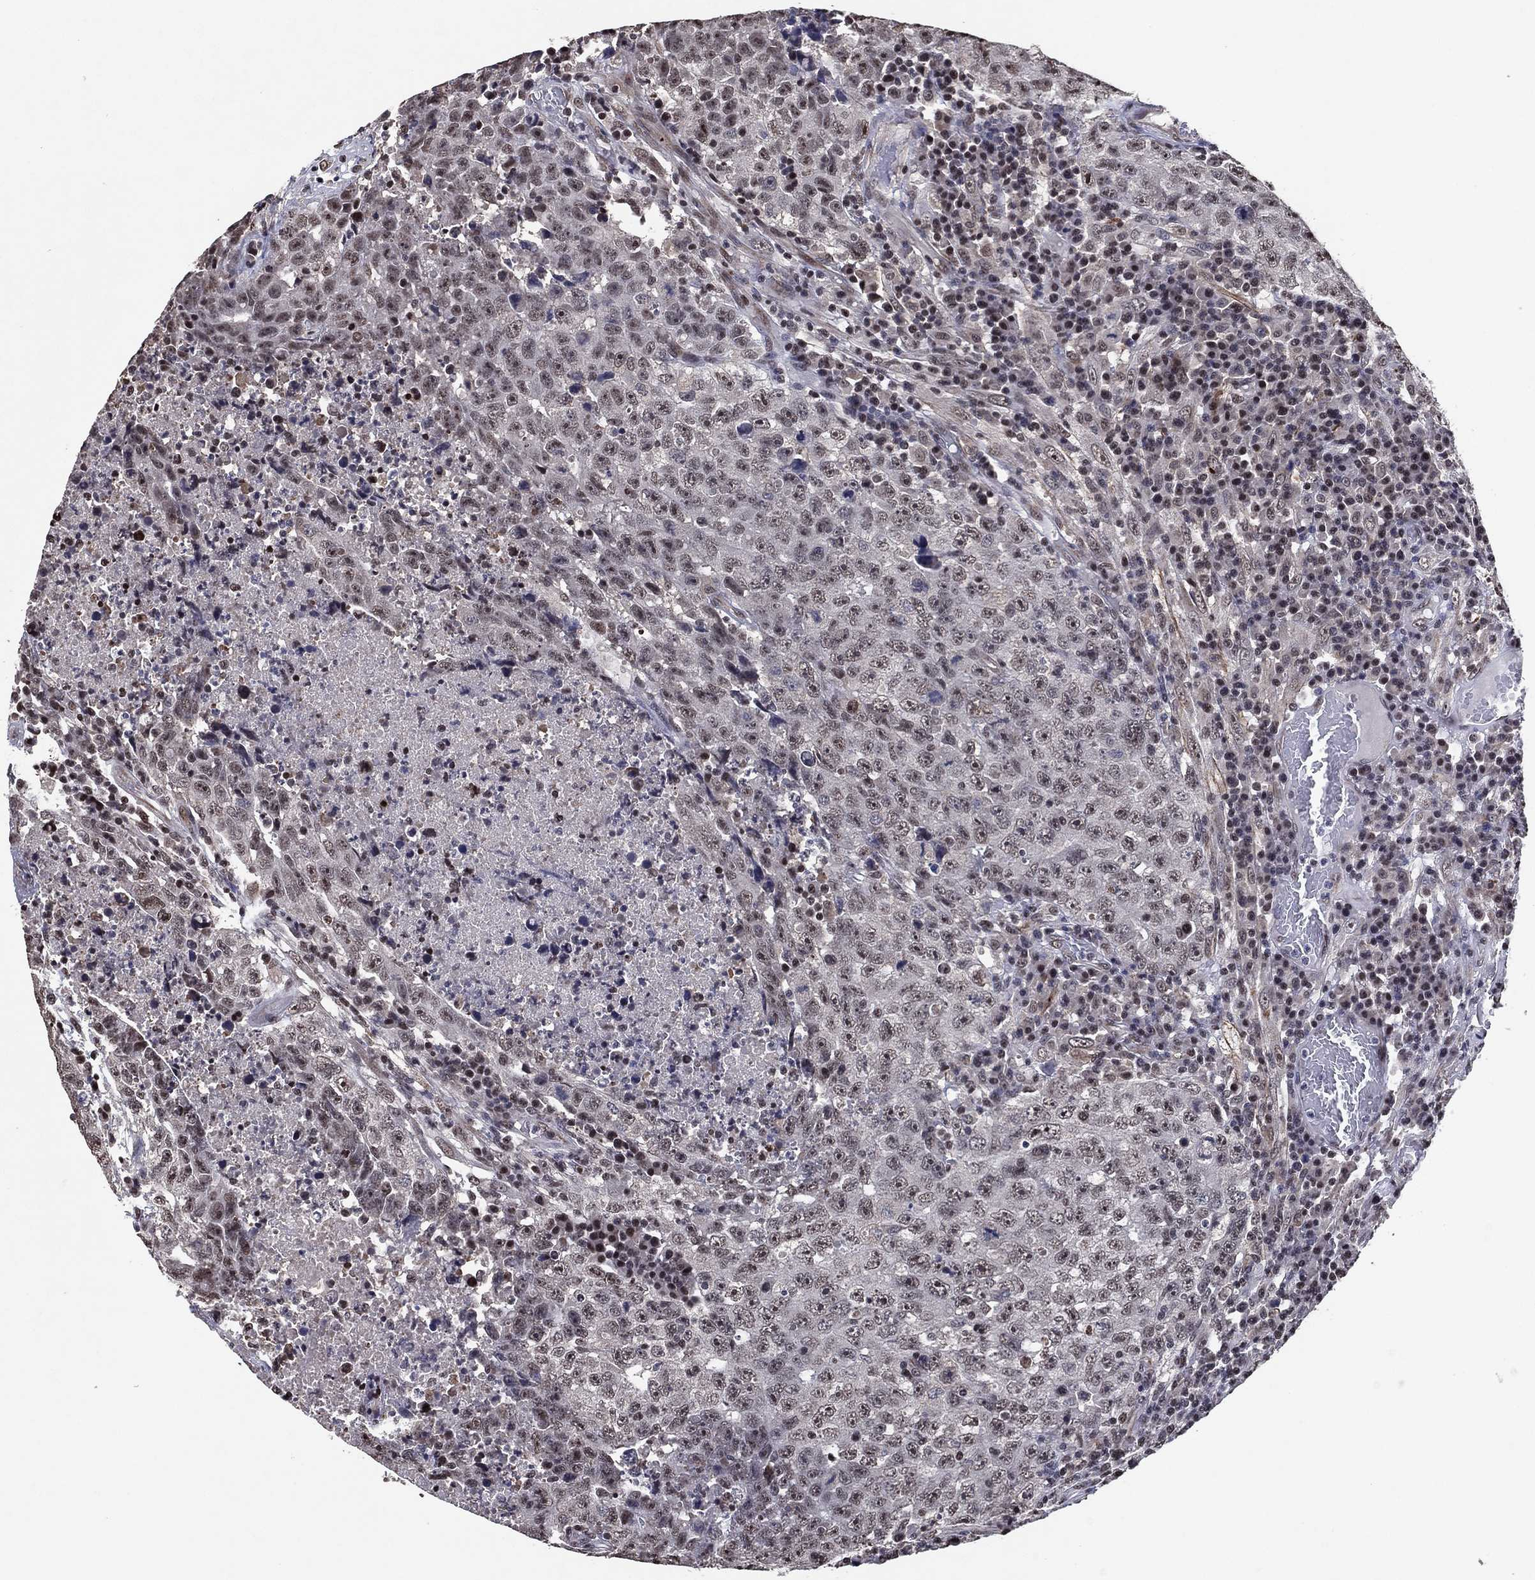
{"staining": {"intensity": "moderate", "quantity": "25%-75%", "location": "nuclear"}, "tissue": "testis cancer", "cell_type": "Tumor cells", "image_type": "cancer", "snomed": [{"axis": "morphology", "description": "Necrosis, NOS"}, {"axis": "morphology", "description": "Carcinoma, Embryonal, NOS"}, {"axis": "topography", "description": "Testis"}], "caption": "DAB (3,3'-diaminobenzidine) immunohistochemical staining of human testis cancer (embryonal carcinoma) shows moderate nuclear protein expression in approximately 25%-75% of tumor cells.", "gene": "ZBTB42", "patient": {"sex": "male", "age": 19}}